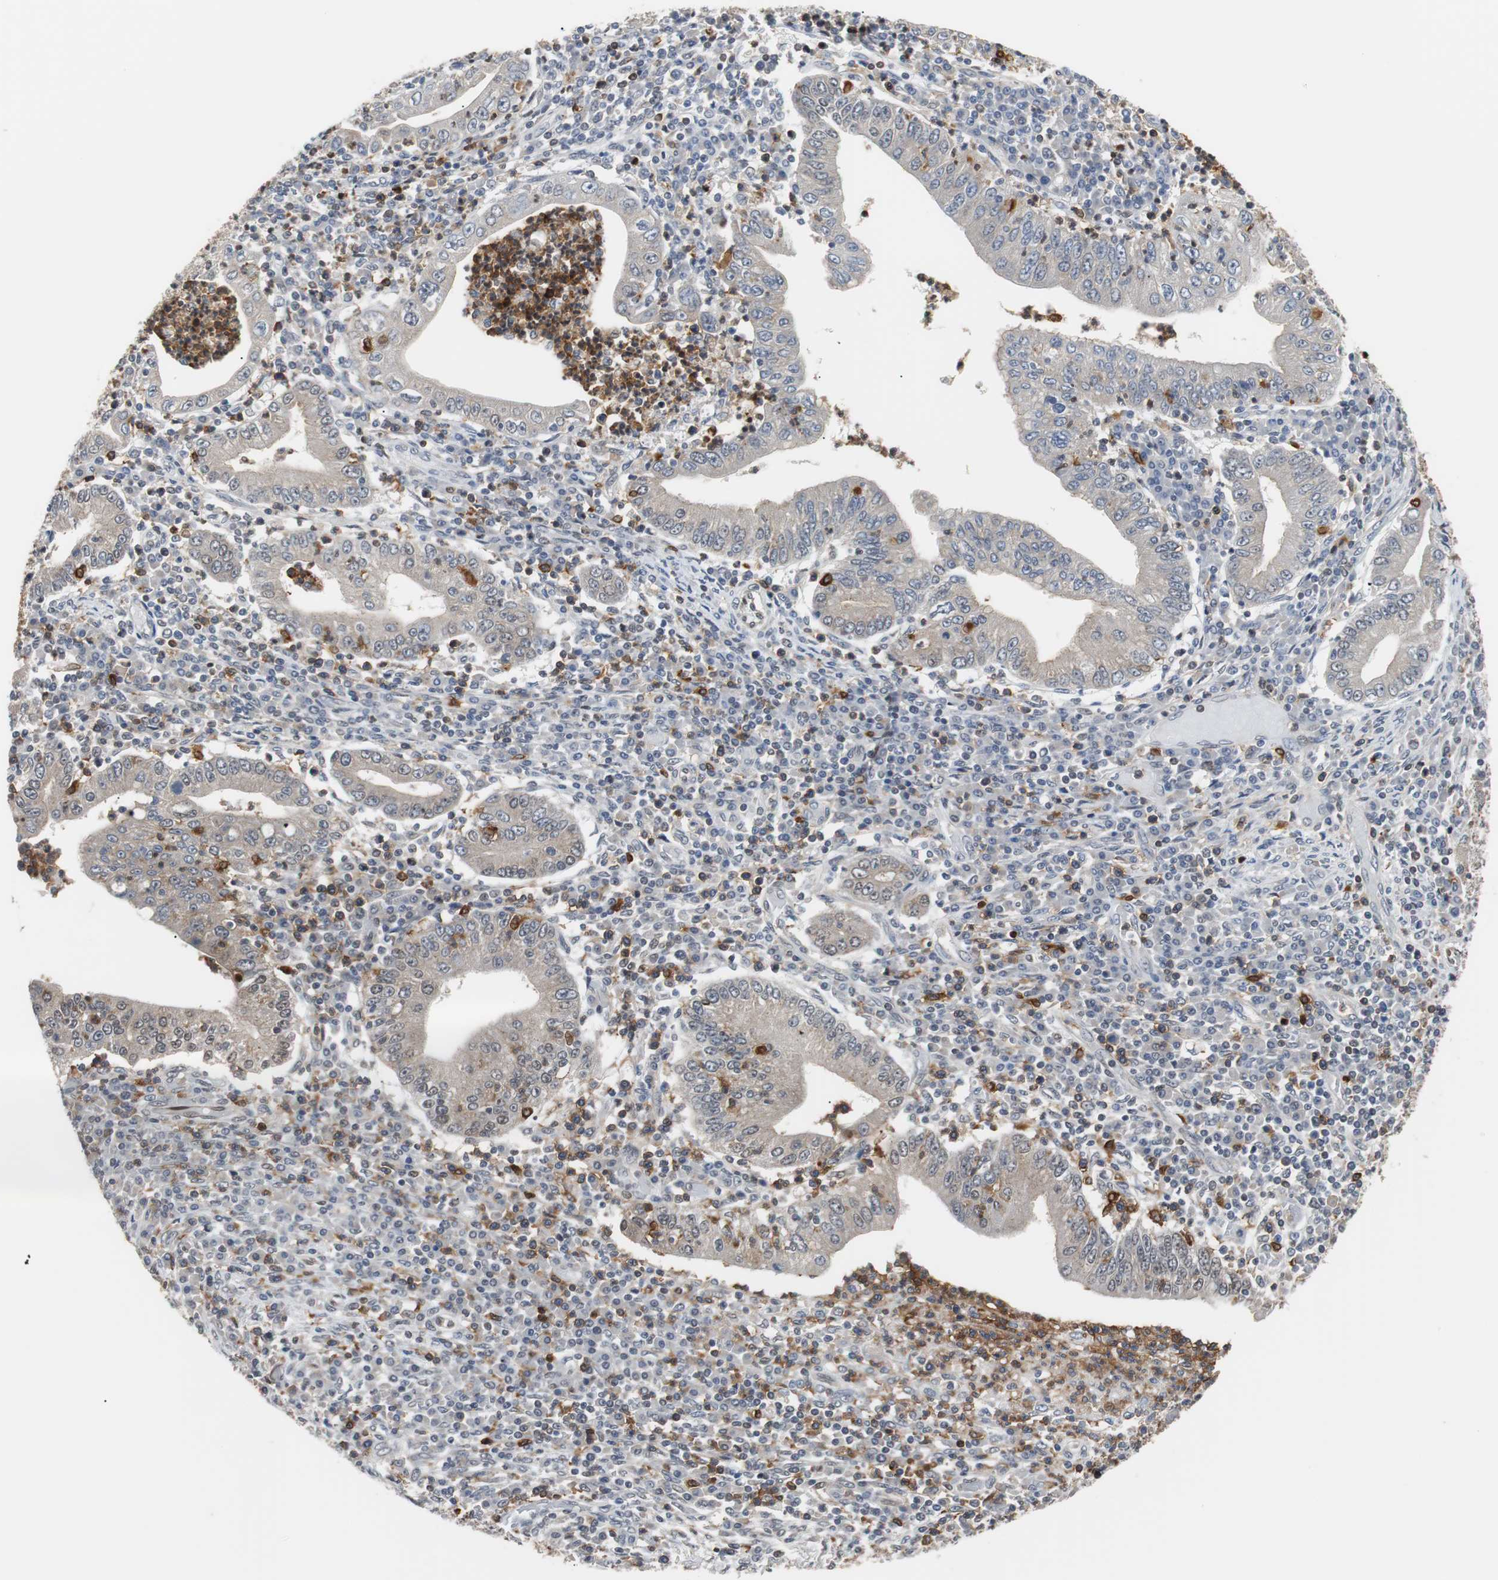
{"staining": {"intensity": "negative", "quantity": "none", "location": "none"}, "tissue": "stomach cancer", "cell_type": "Tumor cells", "image_type": "cancer", "snomed": [{"axis": "morphology", "description": "Normal tissue, NOS"}, {"axis": "morphology", "description": "Adenocarcinoma, NOS"}, {"axis": "topography", "description": "Esophagus"}, {"axis": "topography", "description": "Stomach, upper"}, {"axis": "topography", "description": "Peripheral nerve tissue"}], "caption": "Human stomach cancer (adenocarcinoma) stained for a protein using immunohistochemistry (IHC) reveals no expression in tumor cells.", "gene": "SIRT1", "patient": {"sex": "male", "age": 62}}